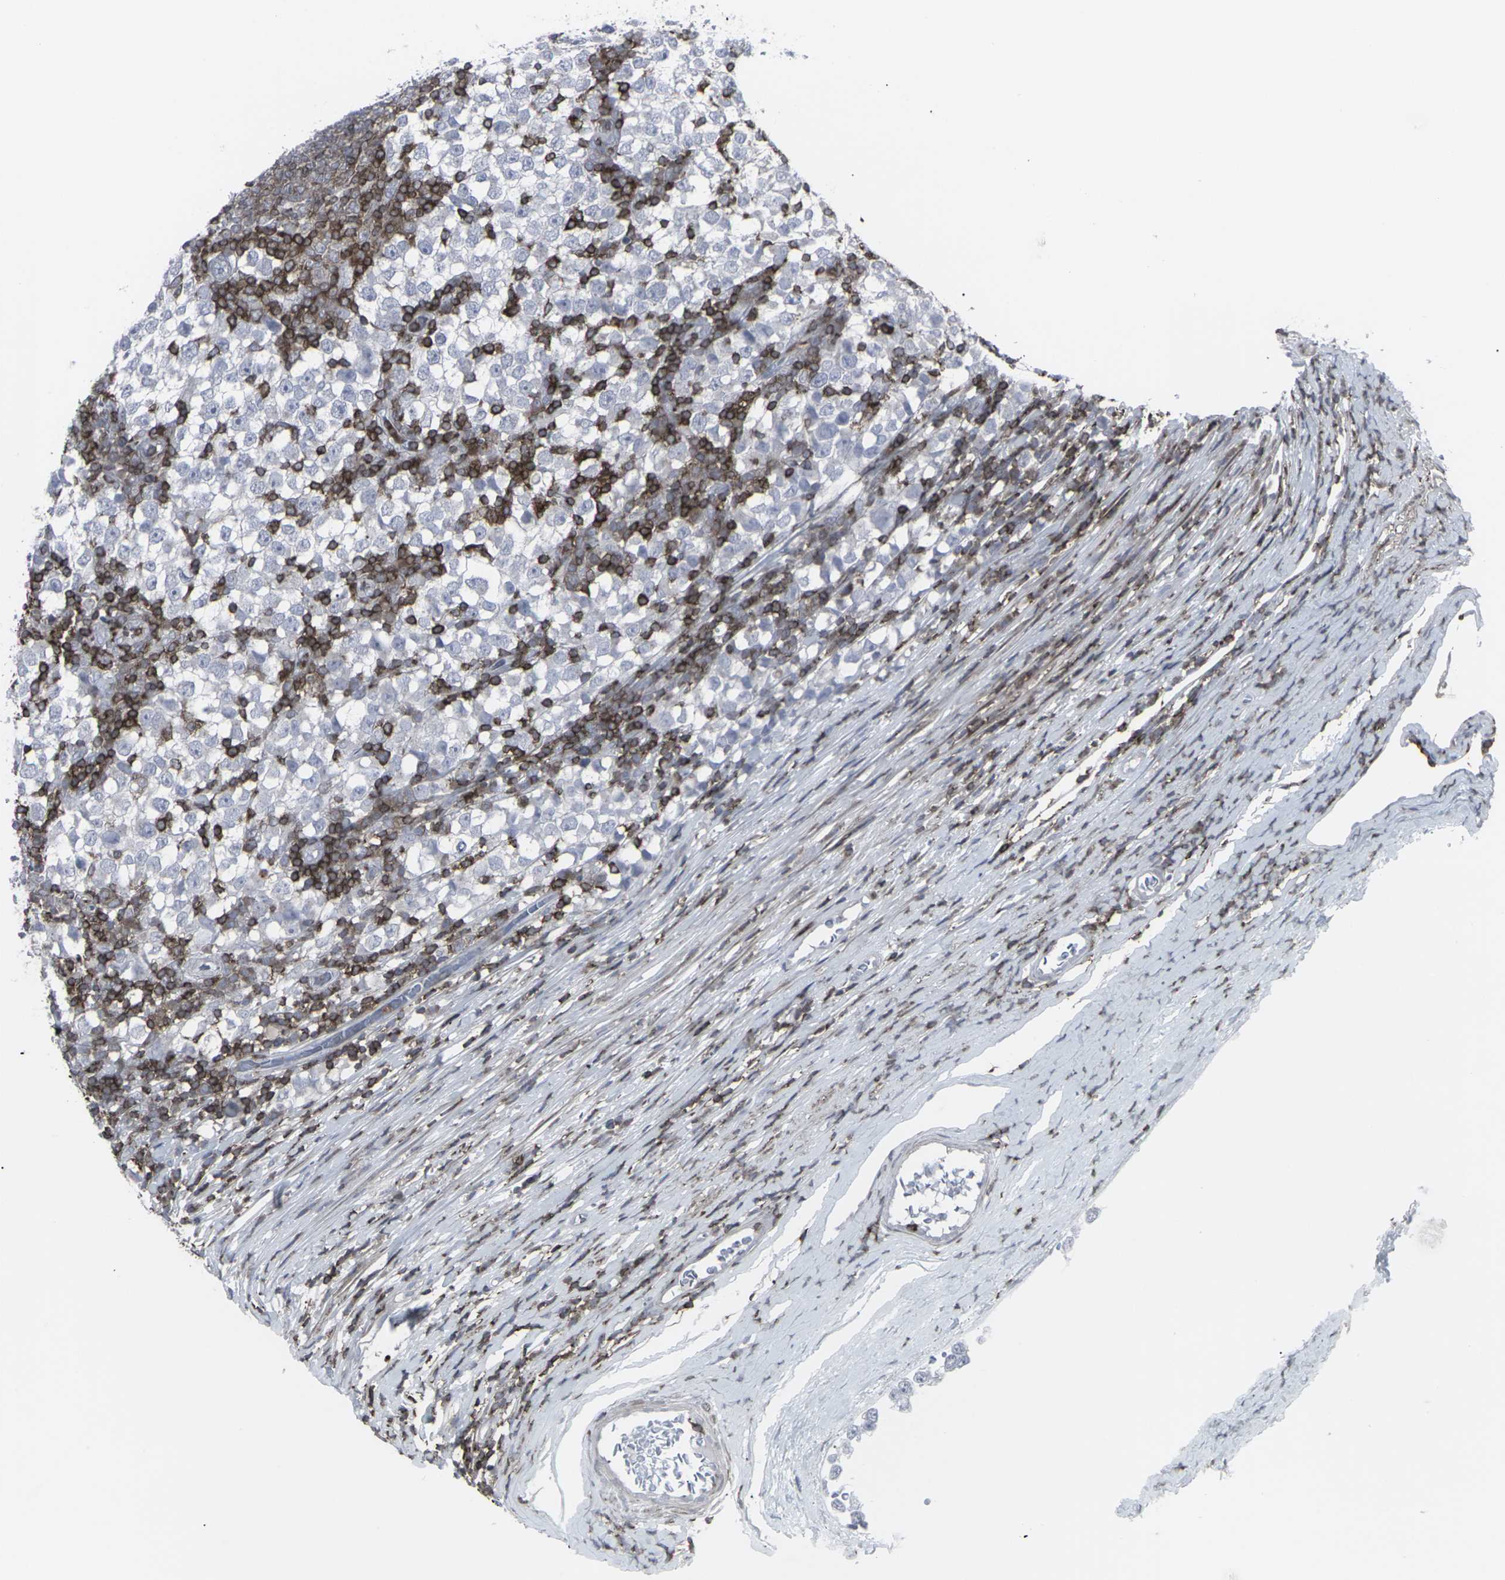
{"staining": {"intensity": "negative", "quantity": "none", "location": "none"}, "tissue": "testis cancer", "cell_type": "Tumor cells", "image_type": "cancer", "snomed": [{"axis": "morphology", "description": "Seminoma, NOS"}, {"axis": "topography", "description": "Testis"}], "caption": "An IHC photomicrograph of testis cancer is shown. There is no staining in tumor cells of testis cancer.", "gene": "APOBEC2", "patient": {"sex": "male", "age": 65}}